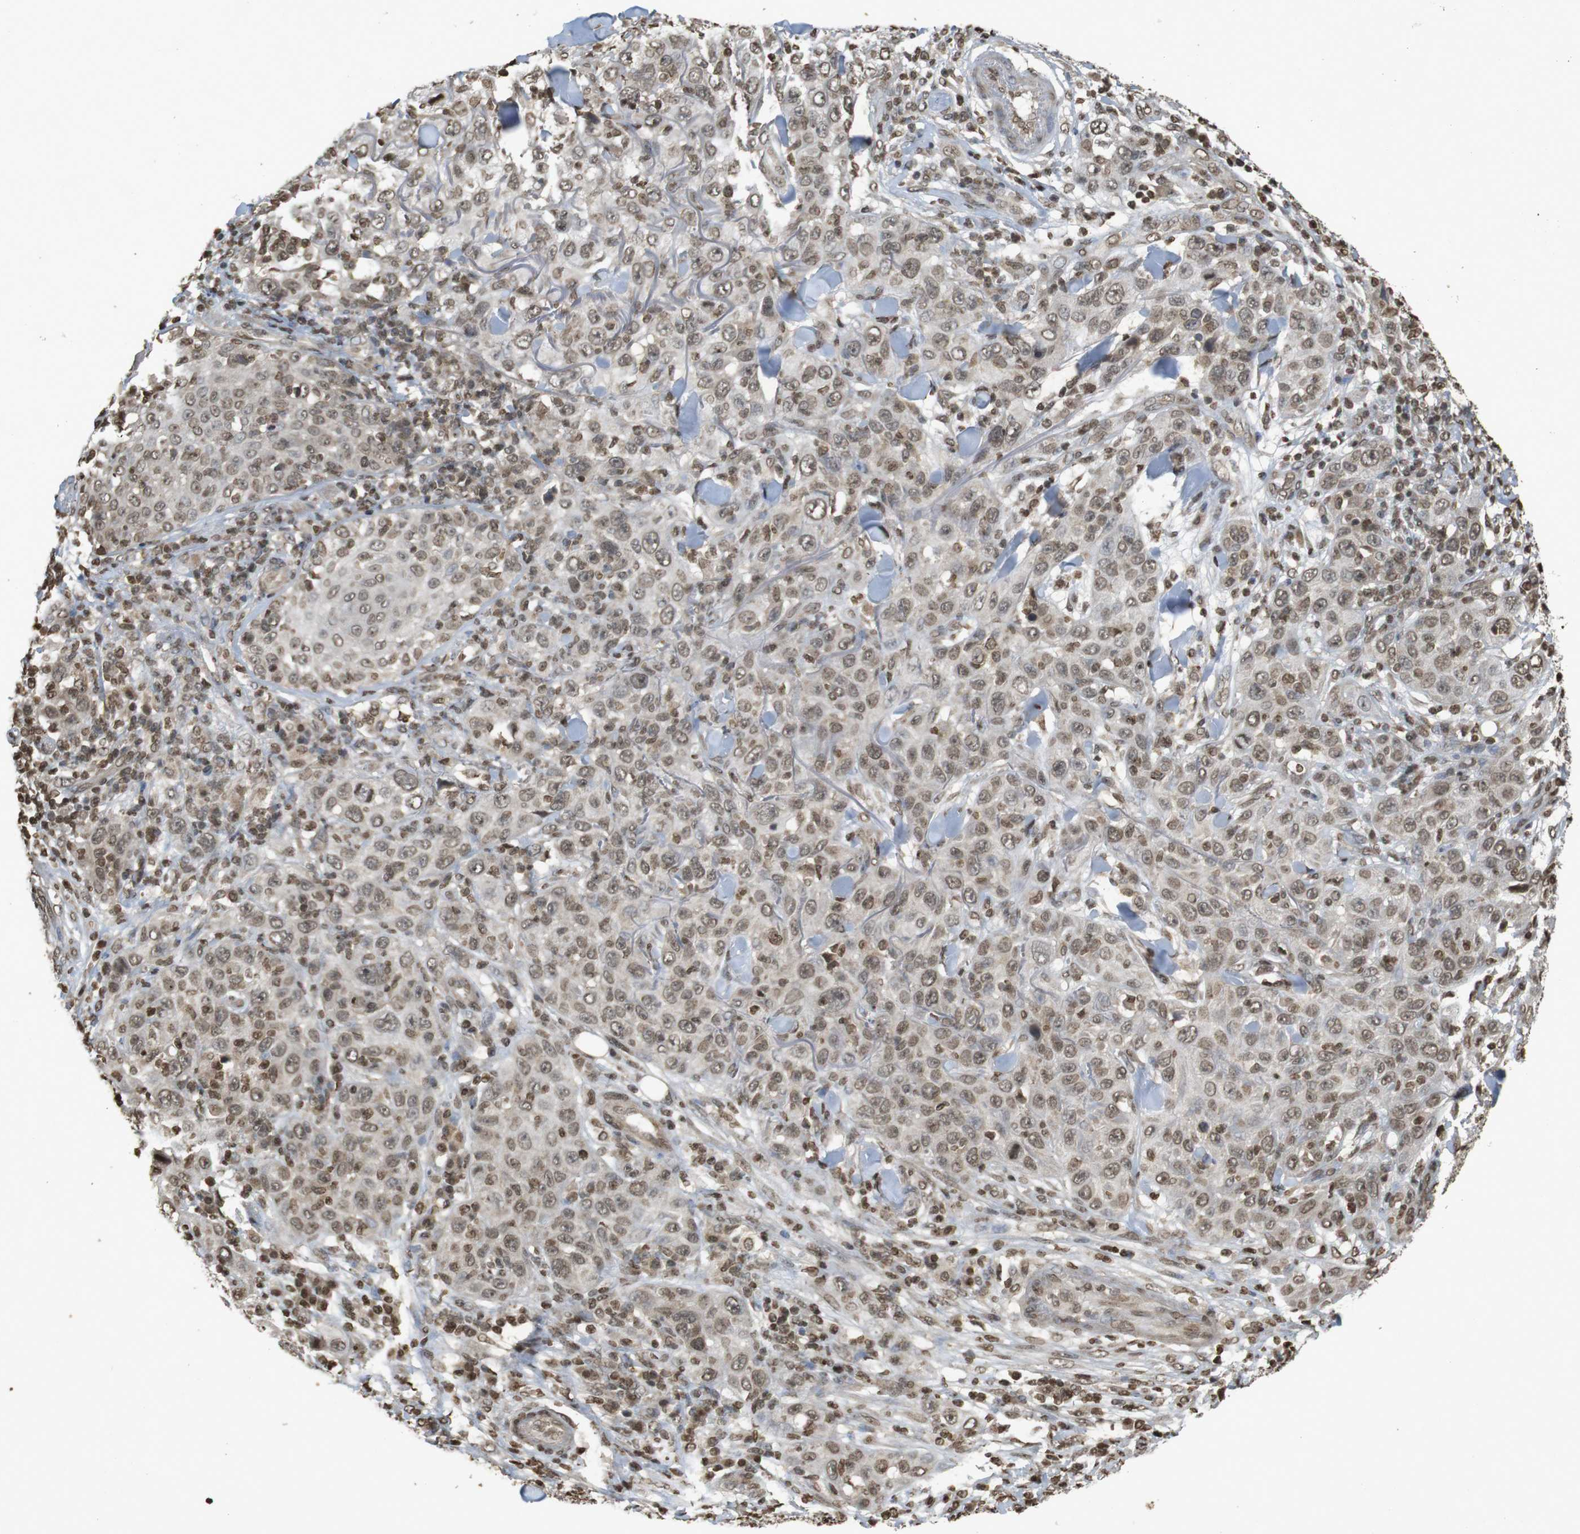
{"staining": {"intensity": "weak", "quantity": ">75%", "location": "nuclear"}, "tissue": "skin cancer", "cell_type": "Tumor cells", "image_type": "cancer", "snomed": [{"axis": "morphology", "description": "Squamous cell carcinoma, NOS"}, {"axis": "topography", "description": "Skin"}], "caption": "Immunohistochemistry (IHC) photomicrograph of human skin cancer (squamous cell carcinoma) stained for a protein (brown), which displays low levels of weak nuclear expression in approximately >75% of tumor cells.", "gene": "ORC4", "patient": {"sex": "female", "age": 88}}